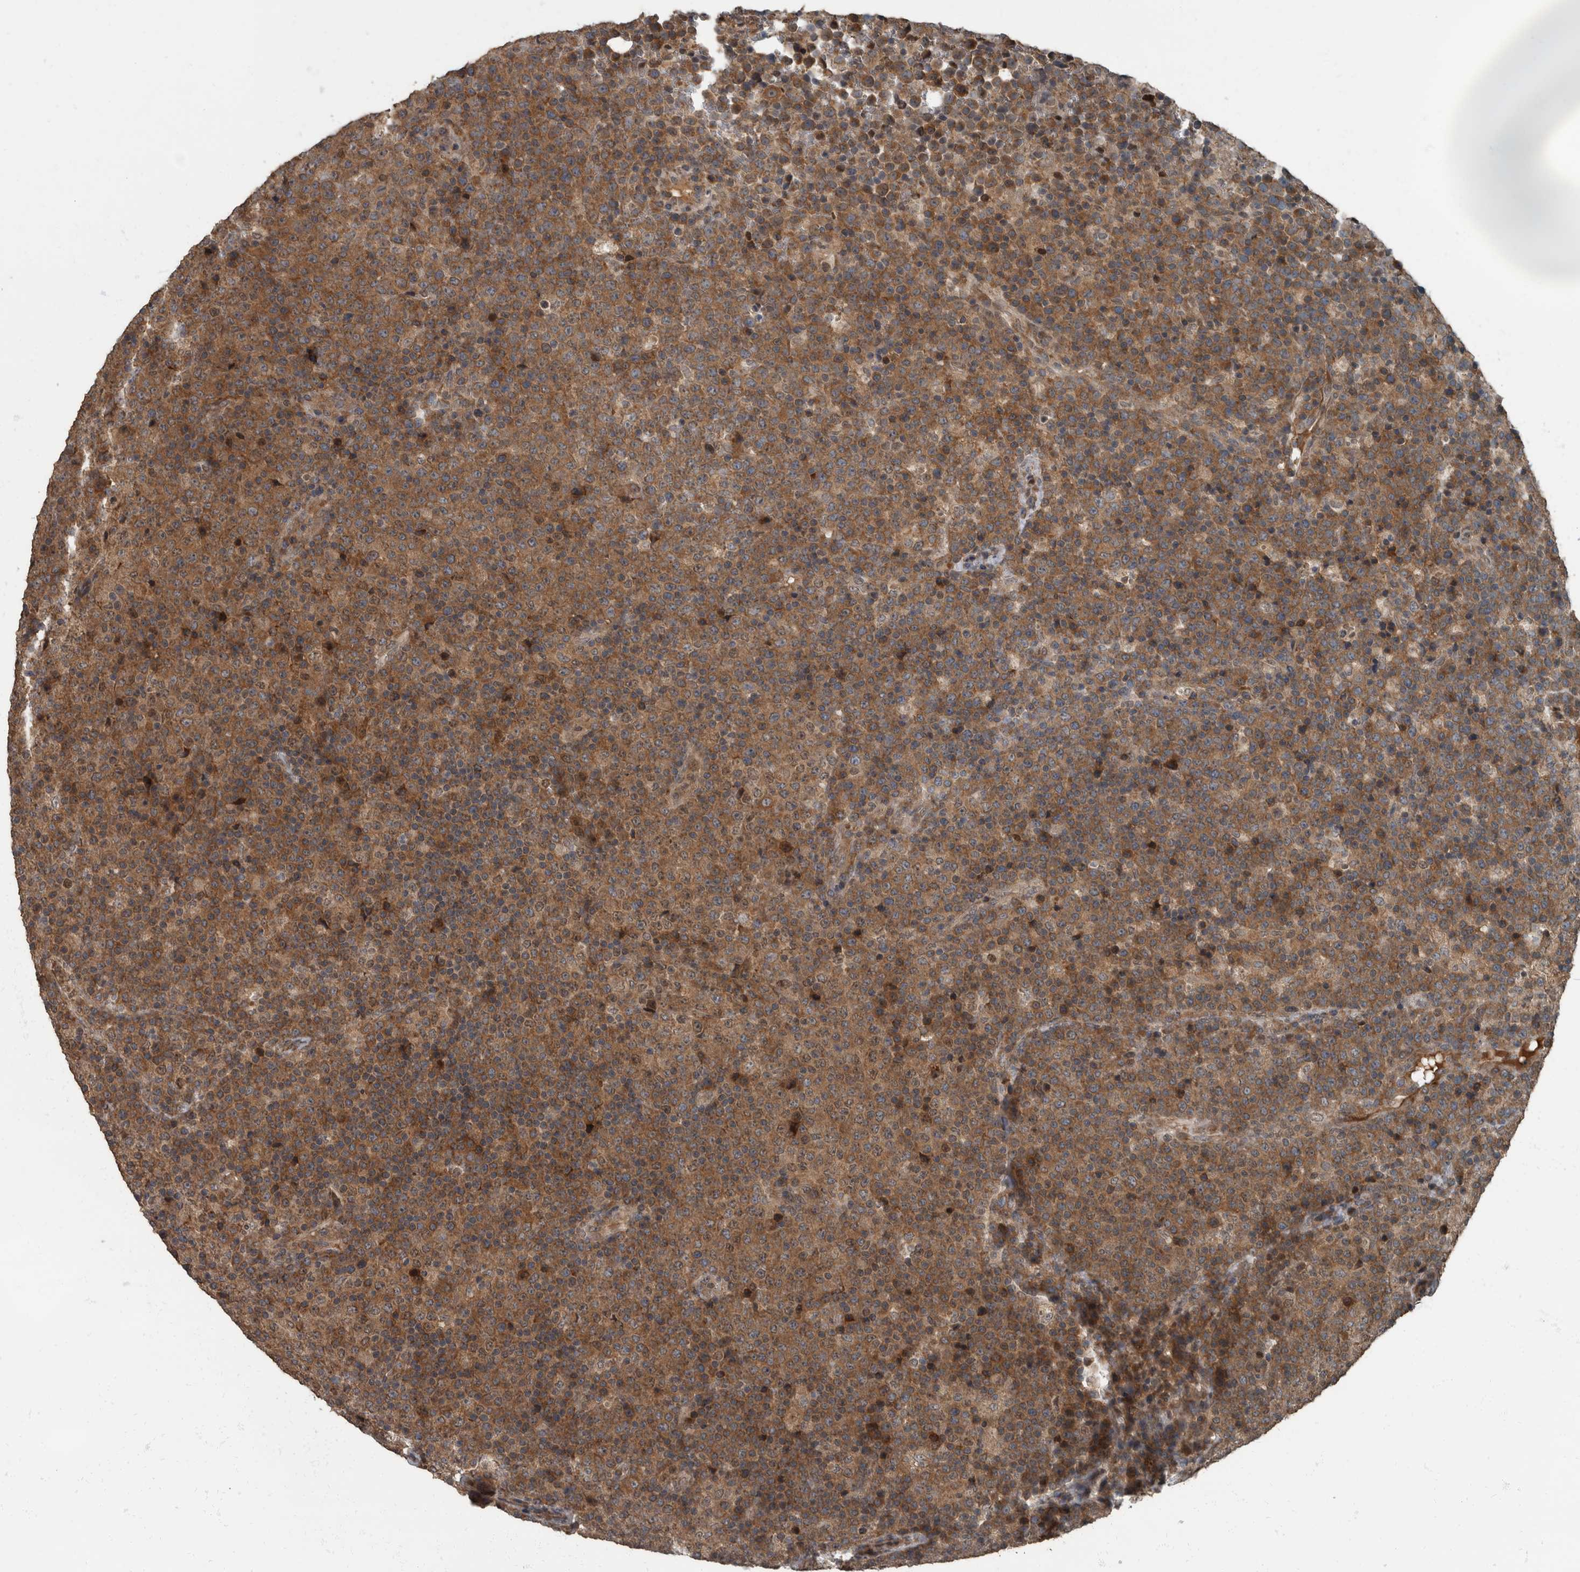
{"staining": {"intensity": "moderate", "quantity": ">75%", "location": "cytoplasmic/membranous"}, "tissue": "lymphoma", "cell_type": "Tumor cells", "image_type": "cancer", "snomed": [{"axis": "morphology", "description": "Malignant lymphoma, non-Hodgkin's type, High grade"}, {"axis": "topography", "description": "Lymph node"}], "caption": "Lymphoma tissue displays moderate cytoplasmic/membranous staining in approximately >75% of tumor cells, visualized by immunohistochemistry. (DAB = brown stain, brightfield microscopy at high magnification).", "gene": "RABGGTB", "patient": {"sex": "male", "age": 13}}